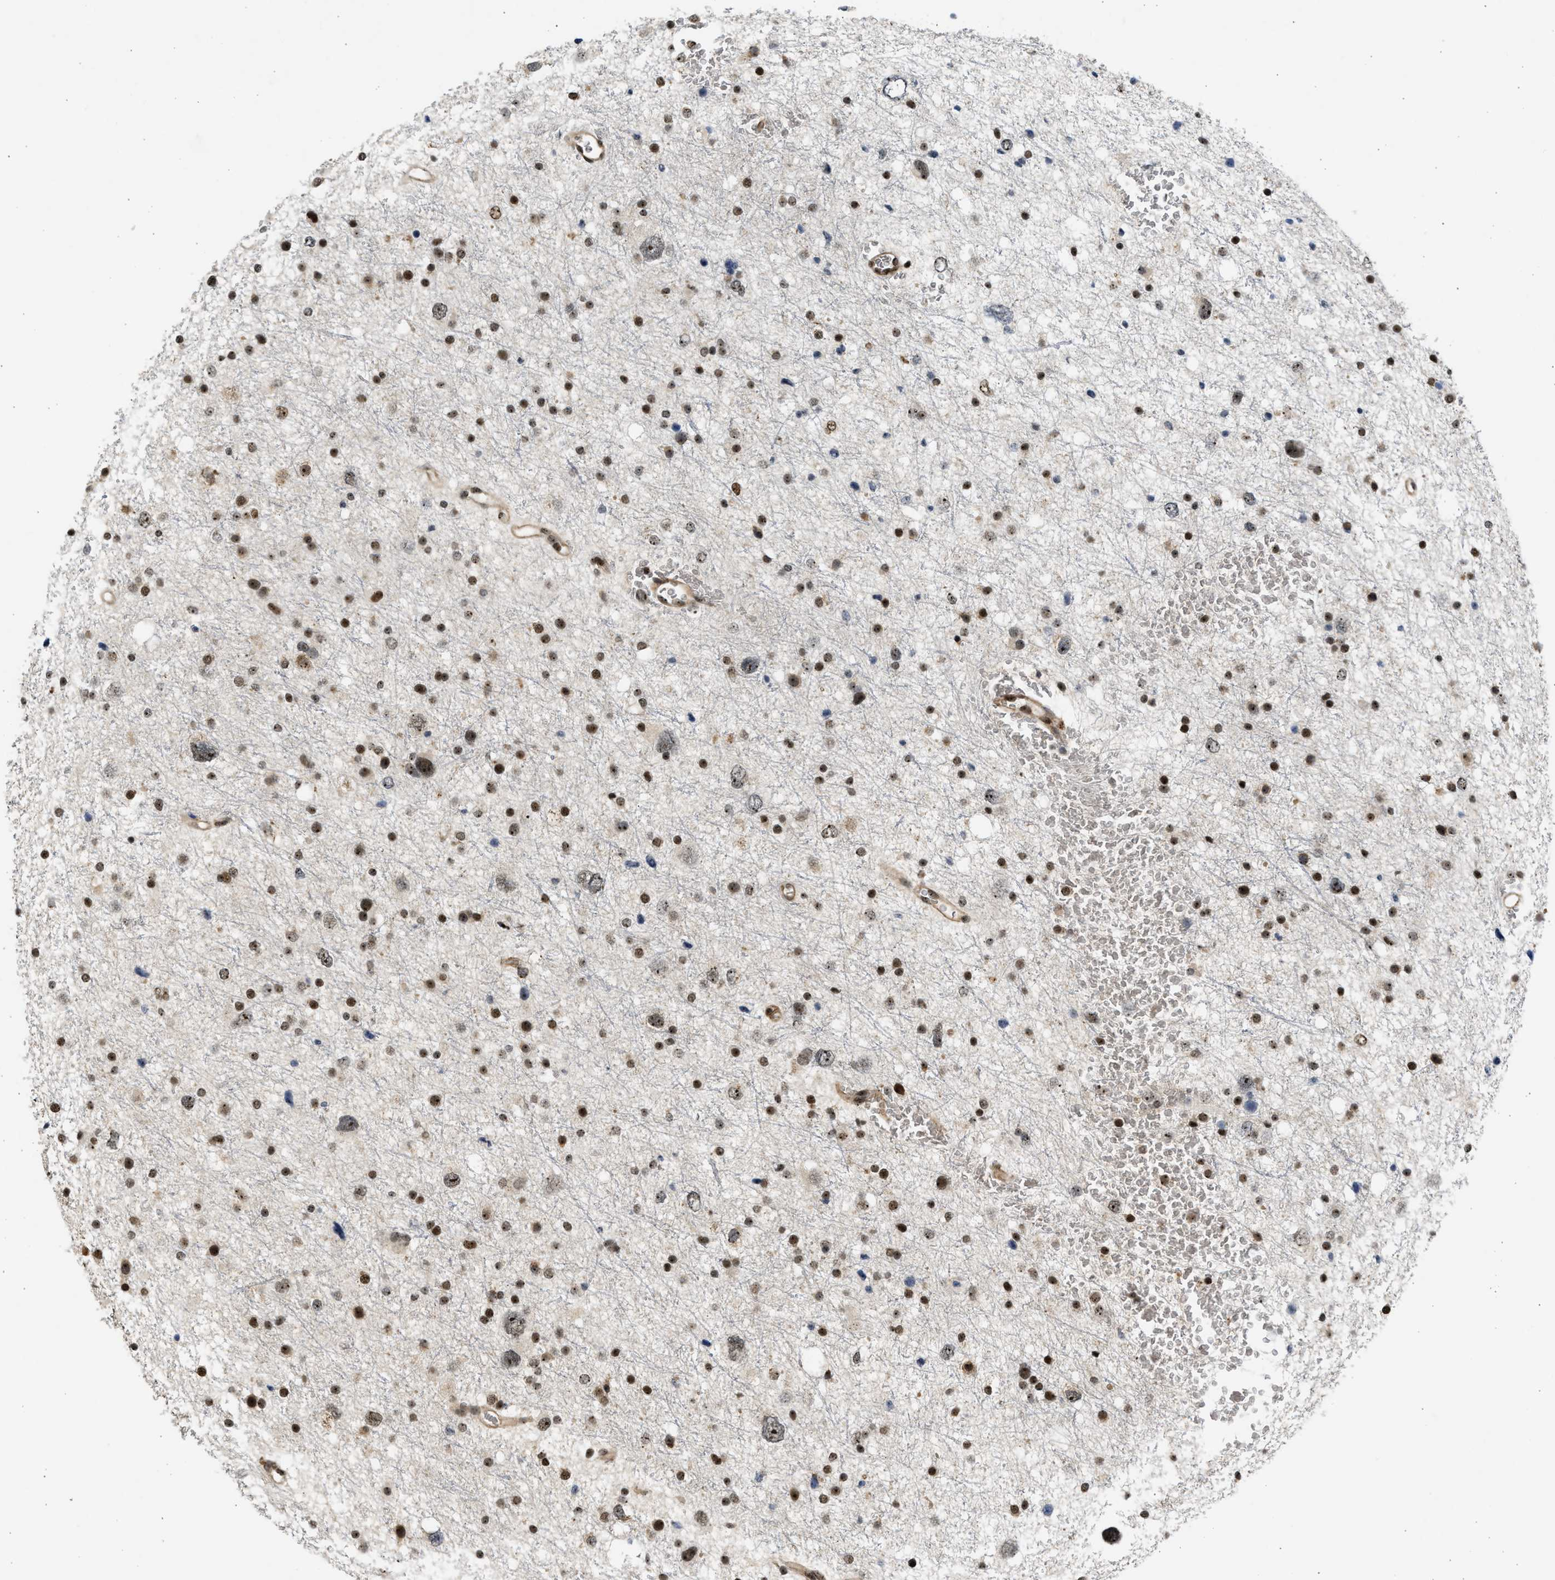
{"staining": {"intensity": "moderate", "quantity": ">75%", "location": "nuclear"}, "tissue": "glioma", "cell_type": "Tumor cells", "image_type": "cancer", "snomed": [{"axis": "morphology", "description": "Glioma, malignant, Low grade"}, {"axis": "topography", "description": "Brain"}], "caption": "Malignant glioma (low-grade) stained for a protein (brown) shows moderate nuclear positive staining in approximately >75% of tumor cells.", "gene": "TFDP2", "patient": {"sex": "female", "age": 37}}